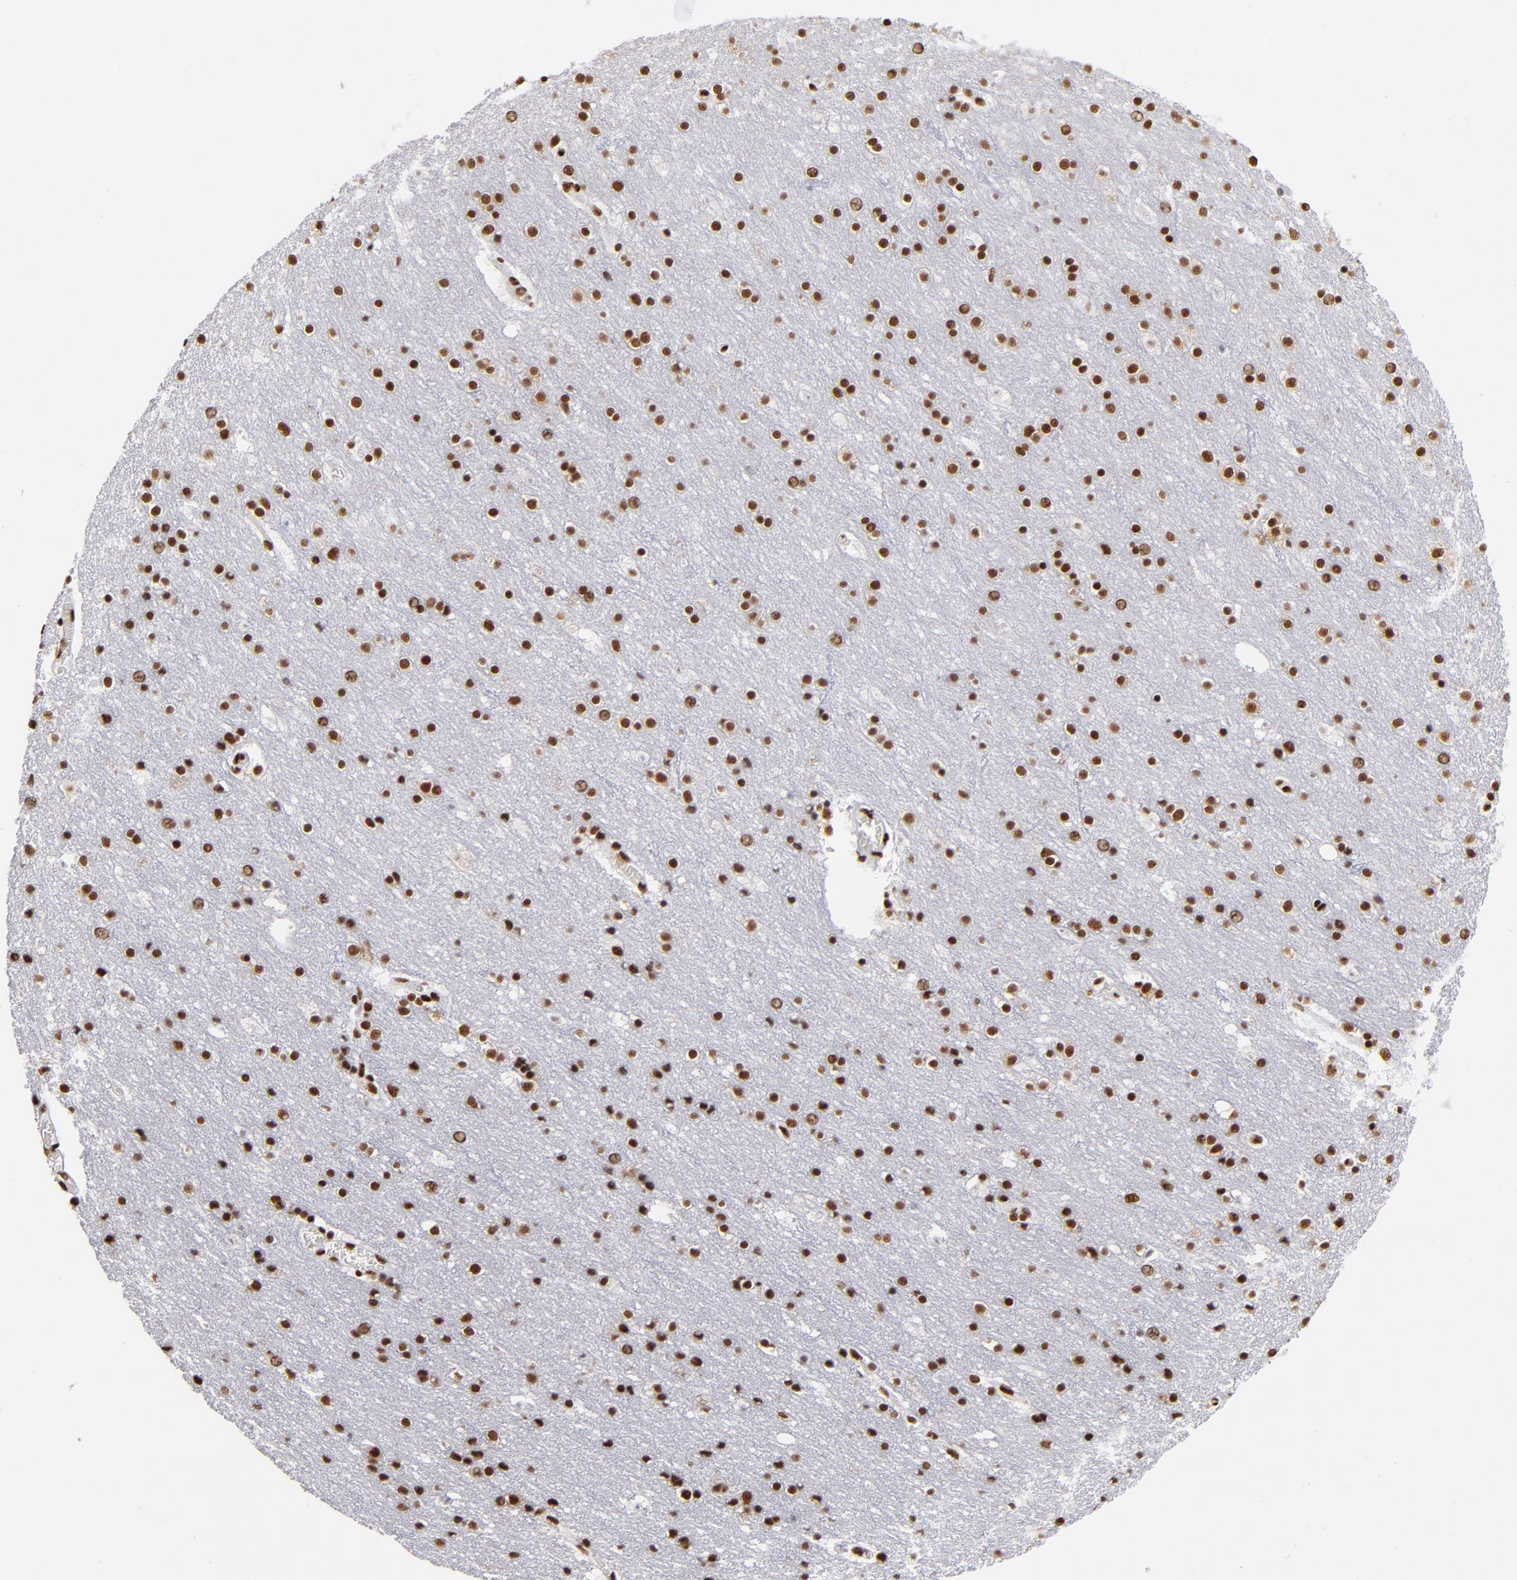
{"staining": {"intensity": "moderate", "quantity": ">75%", "location": "nuclear"}, "tissue": "cerebral cortex", "cell_type": "Endothelial cells", "image_type": "normal", "snomed": [{"axis": "morphology", "description": "Normal tissue, NOS"}, {"axis": "topography", "description": "Cerebral cortex"}], "caption": "Protein analysis of normal cerebral cortex exhibits moderate nuclear positivity in about >75% of endothelial cells. Nuclei are stained in blue.", "gene": "MRE11", "patient": {"sex": "female", "age": 54}}